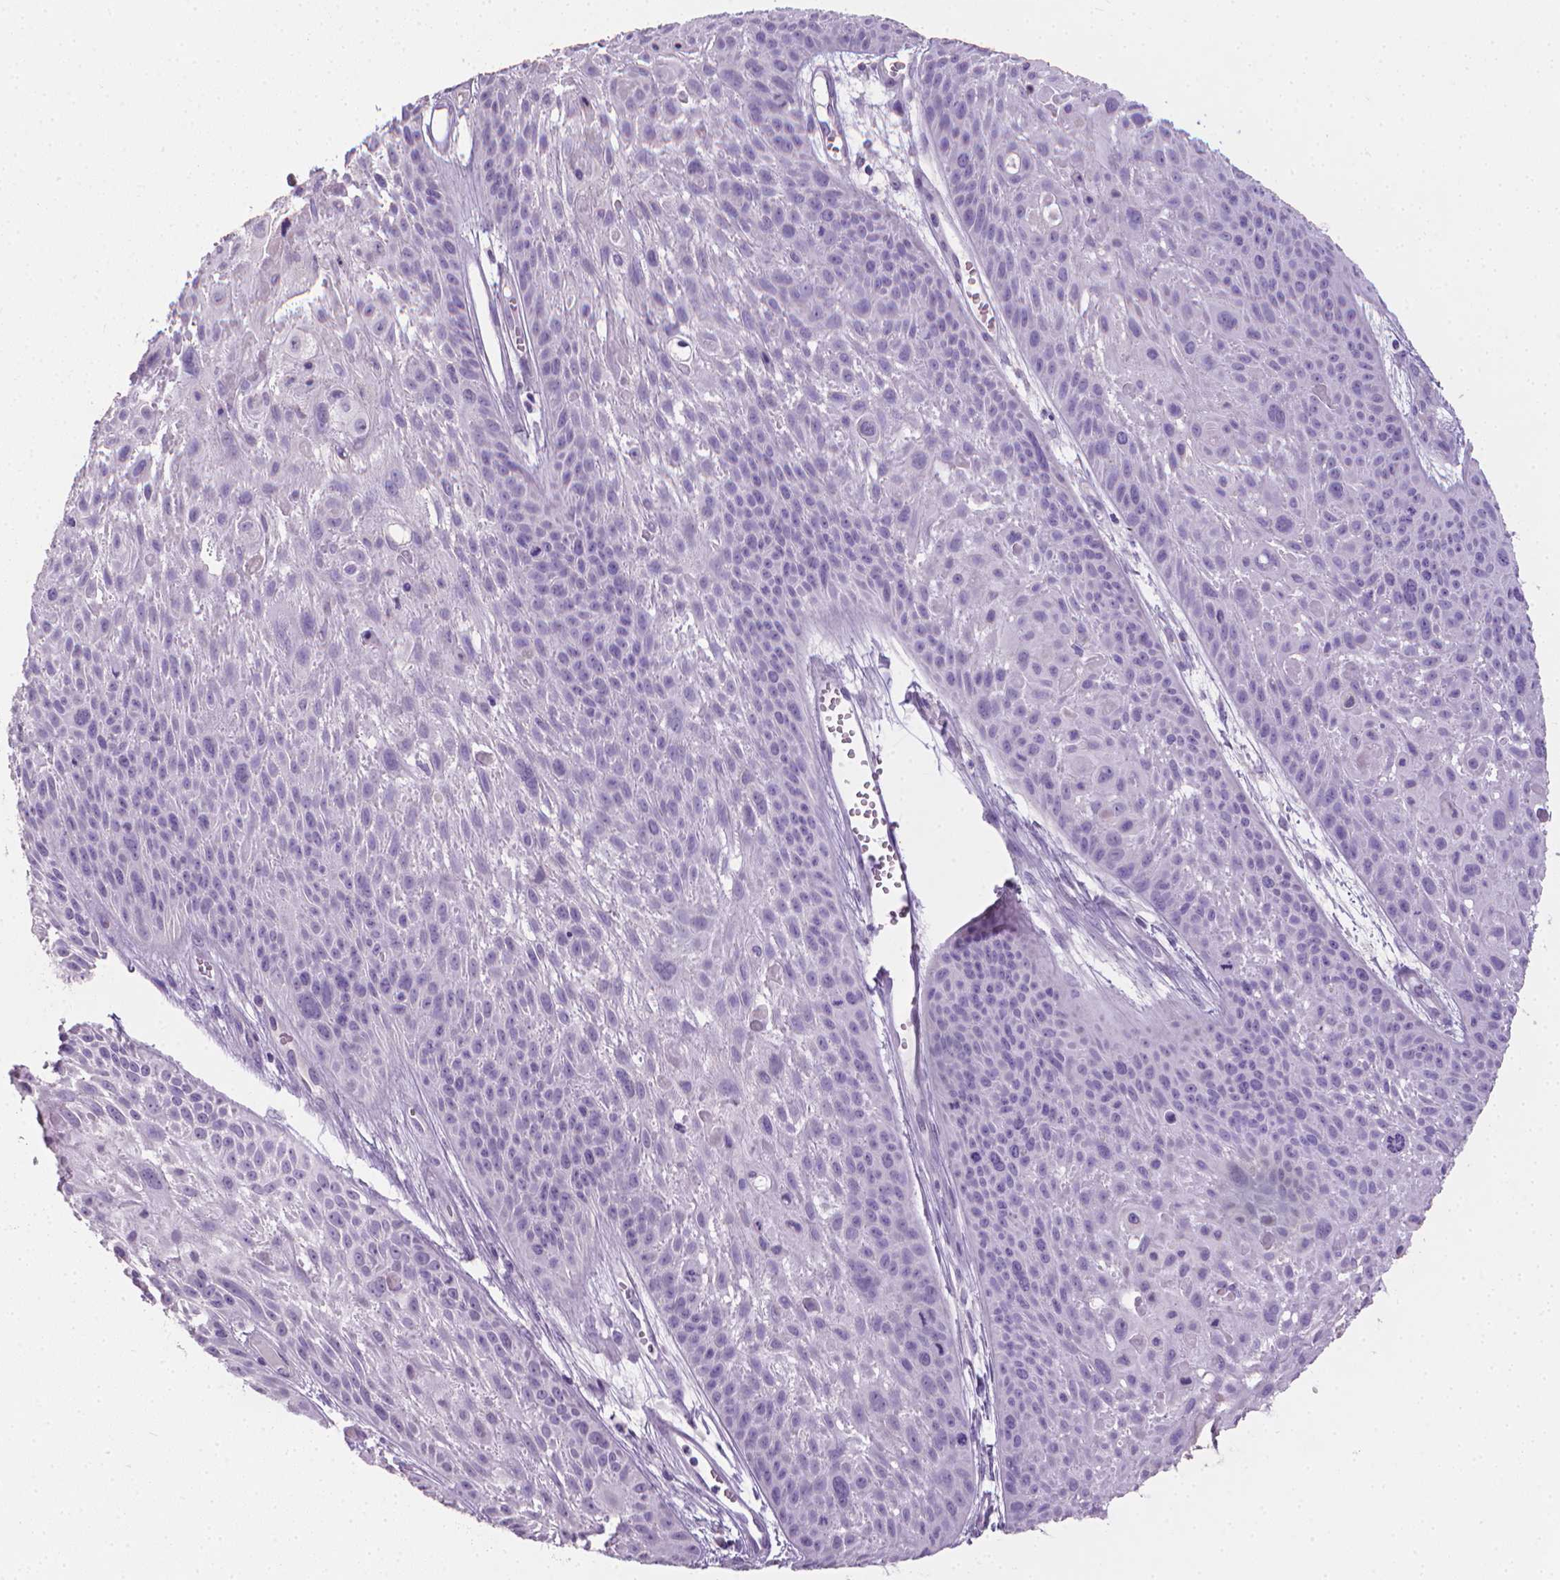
{"staining": {"intensity": "negative", "quantity": "none", "location": "none"}, "tissue": "skin cancer", "cell_type": "Tumor cells", "image_type": "cancer", "snomed": [{"axis": "morphology", "description": "Squamous cell carcinoma, NOS"}, {"axis": "topography", "description": "Skin"}, {"axis": "topography", "description": "Anal"}], "caption": "The micrograph exhibits no significant positivity in tumor cells of skin cancer (squamous cell carcinoma).", "gene": "XPNPEP2", "patient": {"sex": "female", "age": 75}}